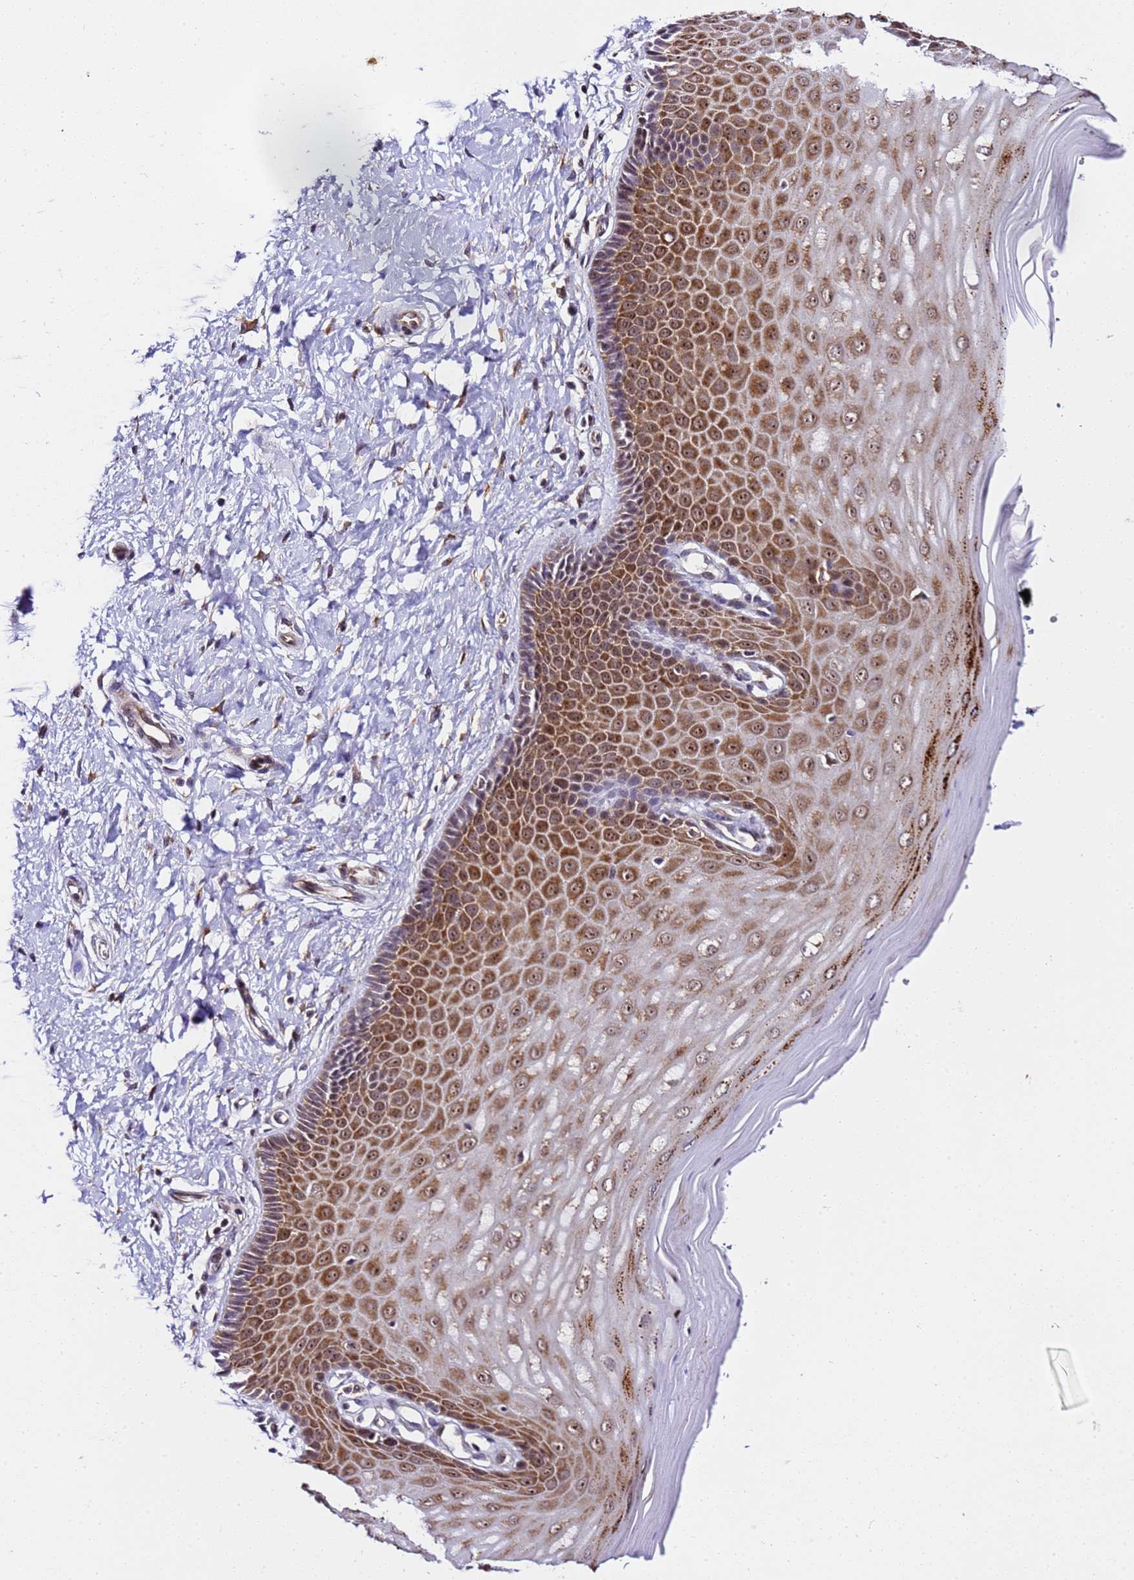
{"staining": {"intensity": "moderate", "quantity": "25%-75%", "location": "cytoplasmic/membranous,nuclear"}, "tissue": "cervix", "cell_type": "Glandular cells", "image_type": "normal", "snomed": [{"axis": "morphology", "description": "Normal tissue, NOS"}, {"axis": "topography", "description": "Cervix"}], "caption": "Cervix stained with a brown dye reveals moderate cytoplasmic/membranous,nuclear positive positivity in approximately 25%-75% of glandular cells.", "gene": "SLX4IP", "patient": {"sex": "female", "age": 55}}